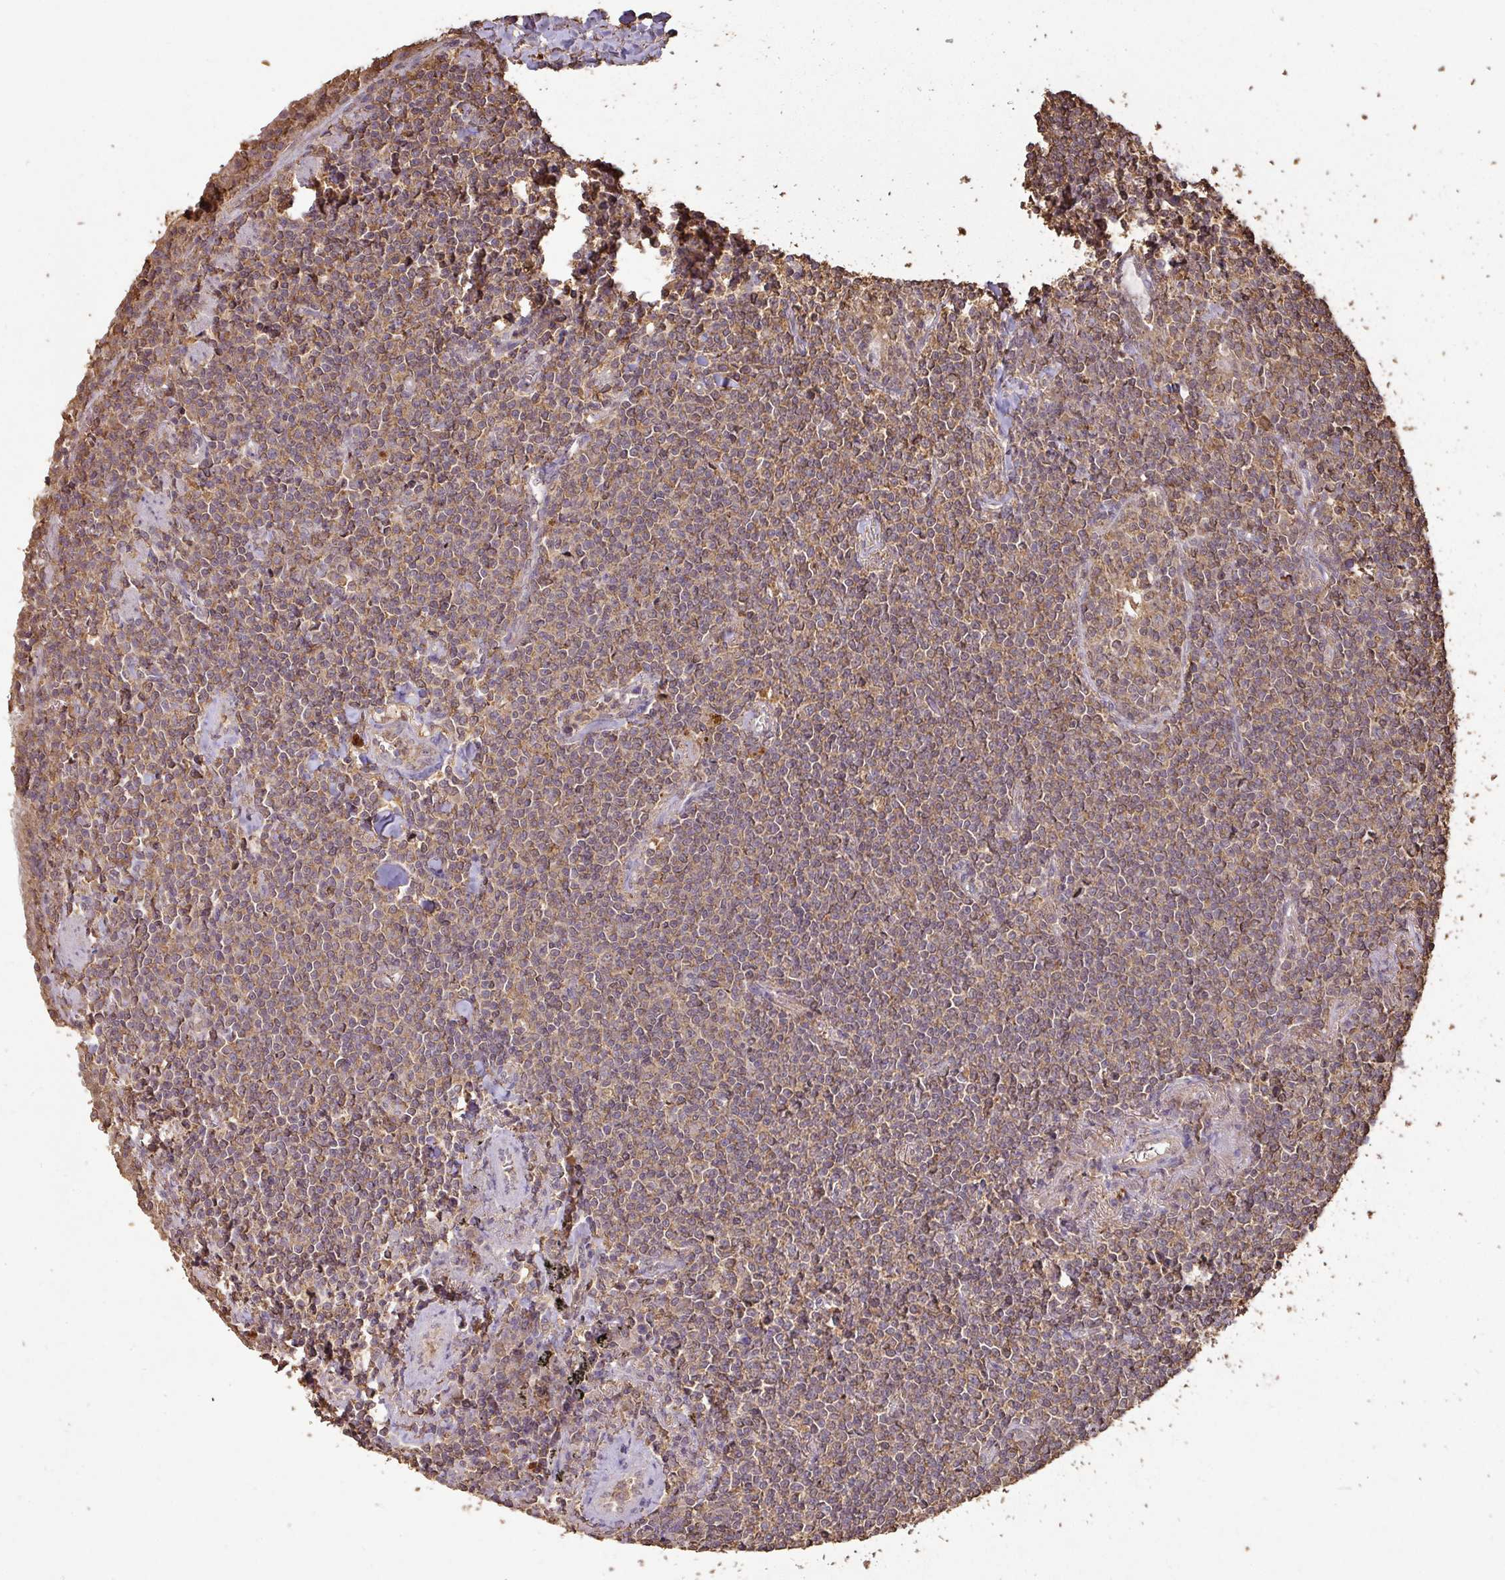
{"staining": {"intensity": "moderate", "quantity": "25%-75%", "location": "cytoplasmic/membranous"}, "tissue": "lymphoma", "cell_type": "Tumor cells", "image_type": "cancer", "snomed": [{"axis": "morphology", "description": "Malignant lymphoma, non-Hodgkin's type, Low grade"}, {"axis": "topography", "description": "Lung"}], "caption": "IHC of human lymphoma demonstrates medium levels of moderate cytoplasmic/membranous expression in approximately 25%-75% of tumor cells. (Stains: DAB (3,3'-diaminobenzidine) in brown, nuclei in blue, Microscopy: brightfield microscopy at high magnification).", "gene": "ATAT1", "patient": {"sex": "female", "age": 71}}